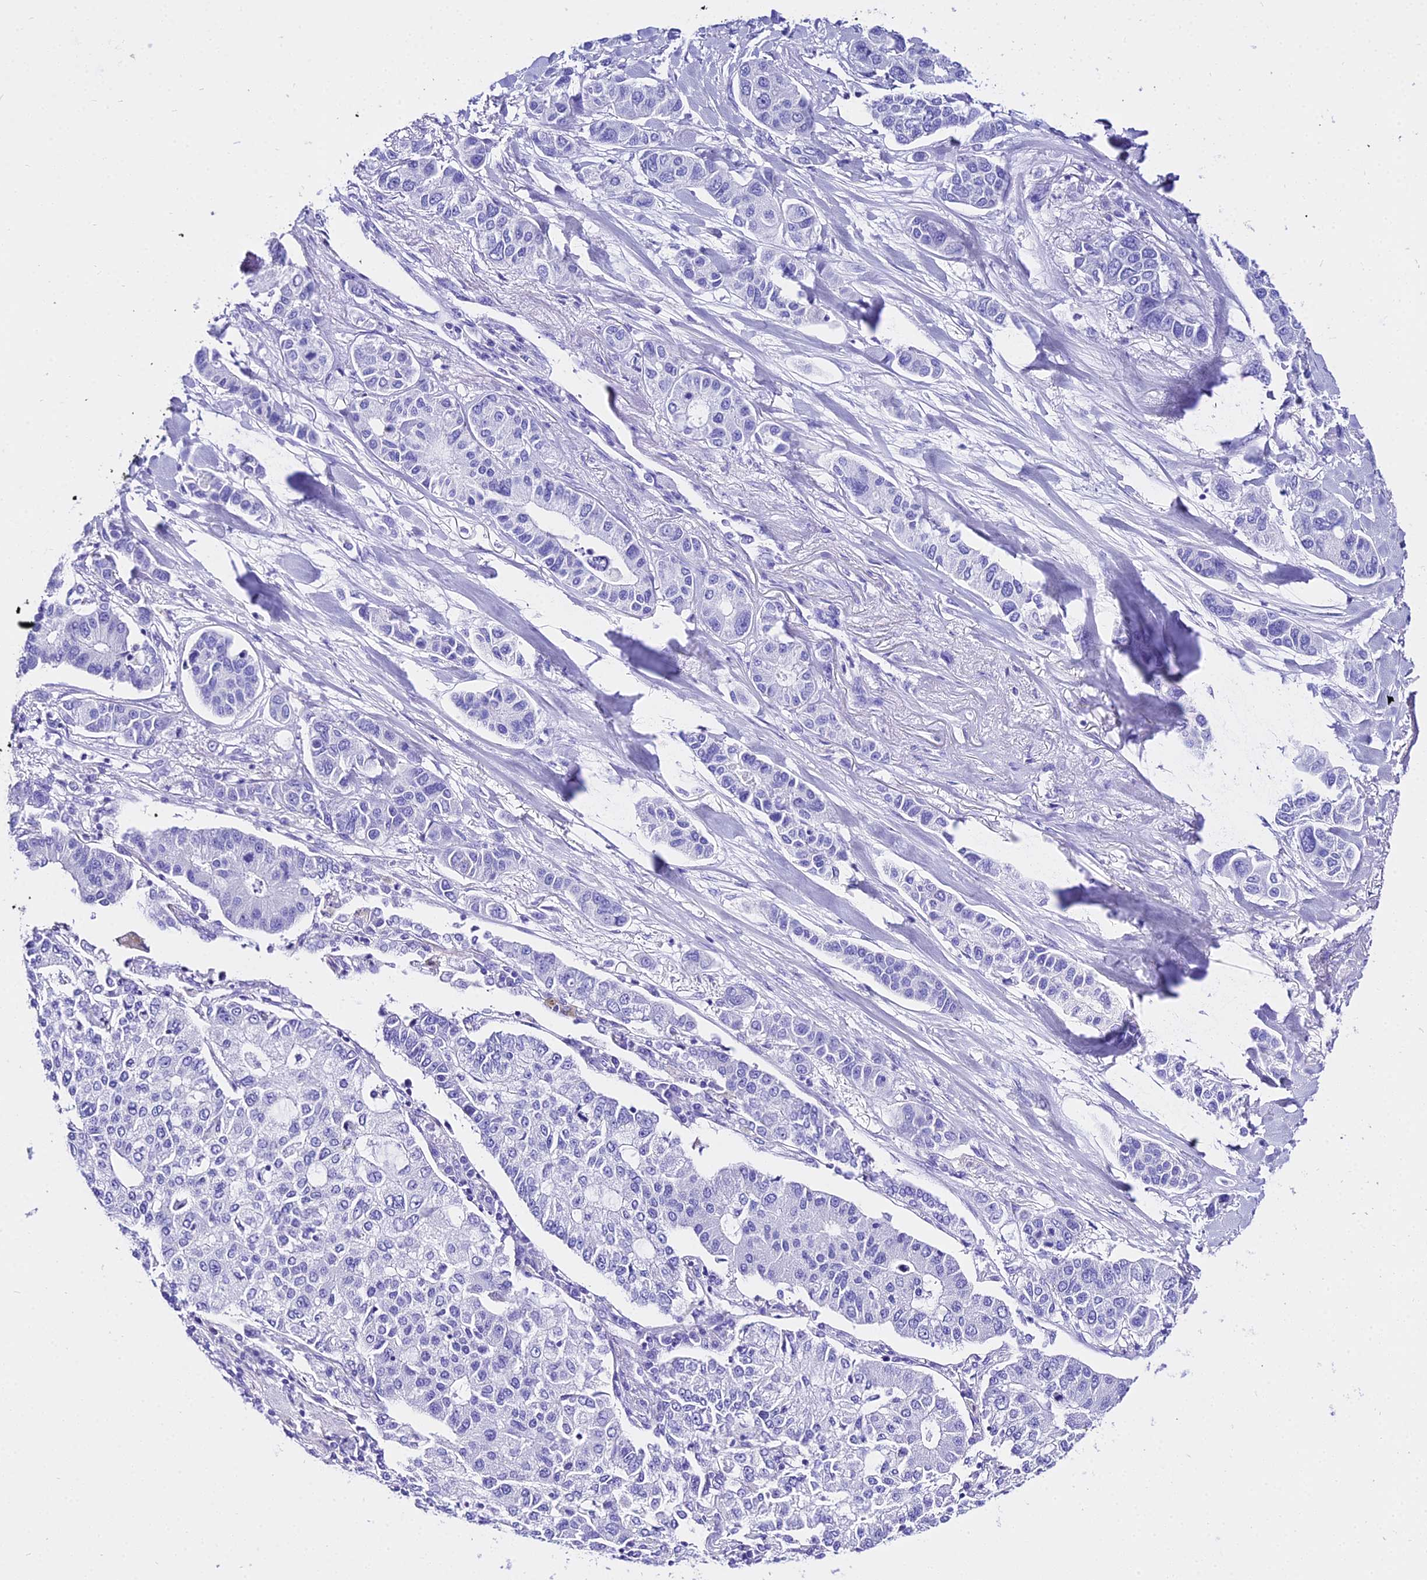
{"staining": {"intensity": "negative", "quantity": "none", "location": "none"}, "tissue": "lung cancer", "cell_type": "Tumor cells", "image_type": "cancer", "snomed": [{"axis": "morphology", "description": "Adenocarcinoma, NOS"}, {"axis": "topography", "description": "Lung"}], "caption": "Immunohistochemistry photomicrograph of neoplastic tissue: human lung cancer (adenocarcinoma) stained with DAB (3,3'-diaminobenzidine) exhibits no significant protein staining in tumor cells.", "gene": "TRMT44", "patient": {"sex": "male", "age": 49}}